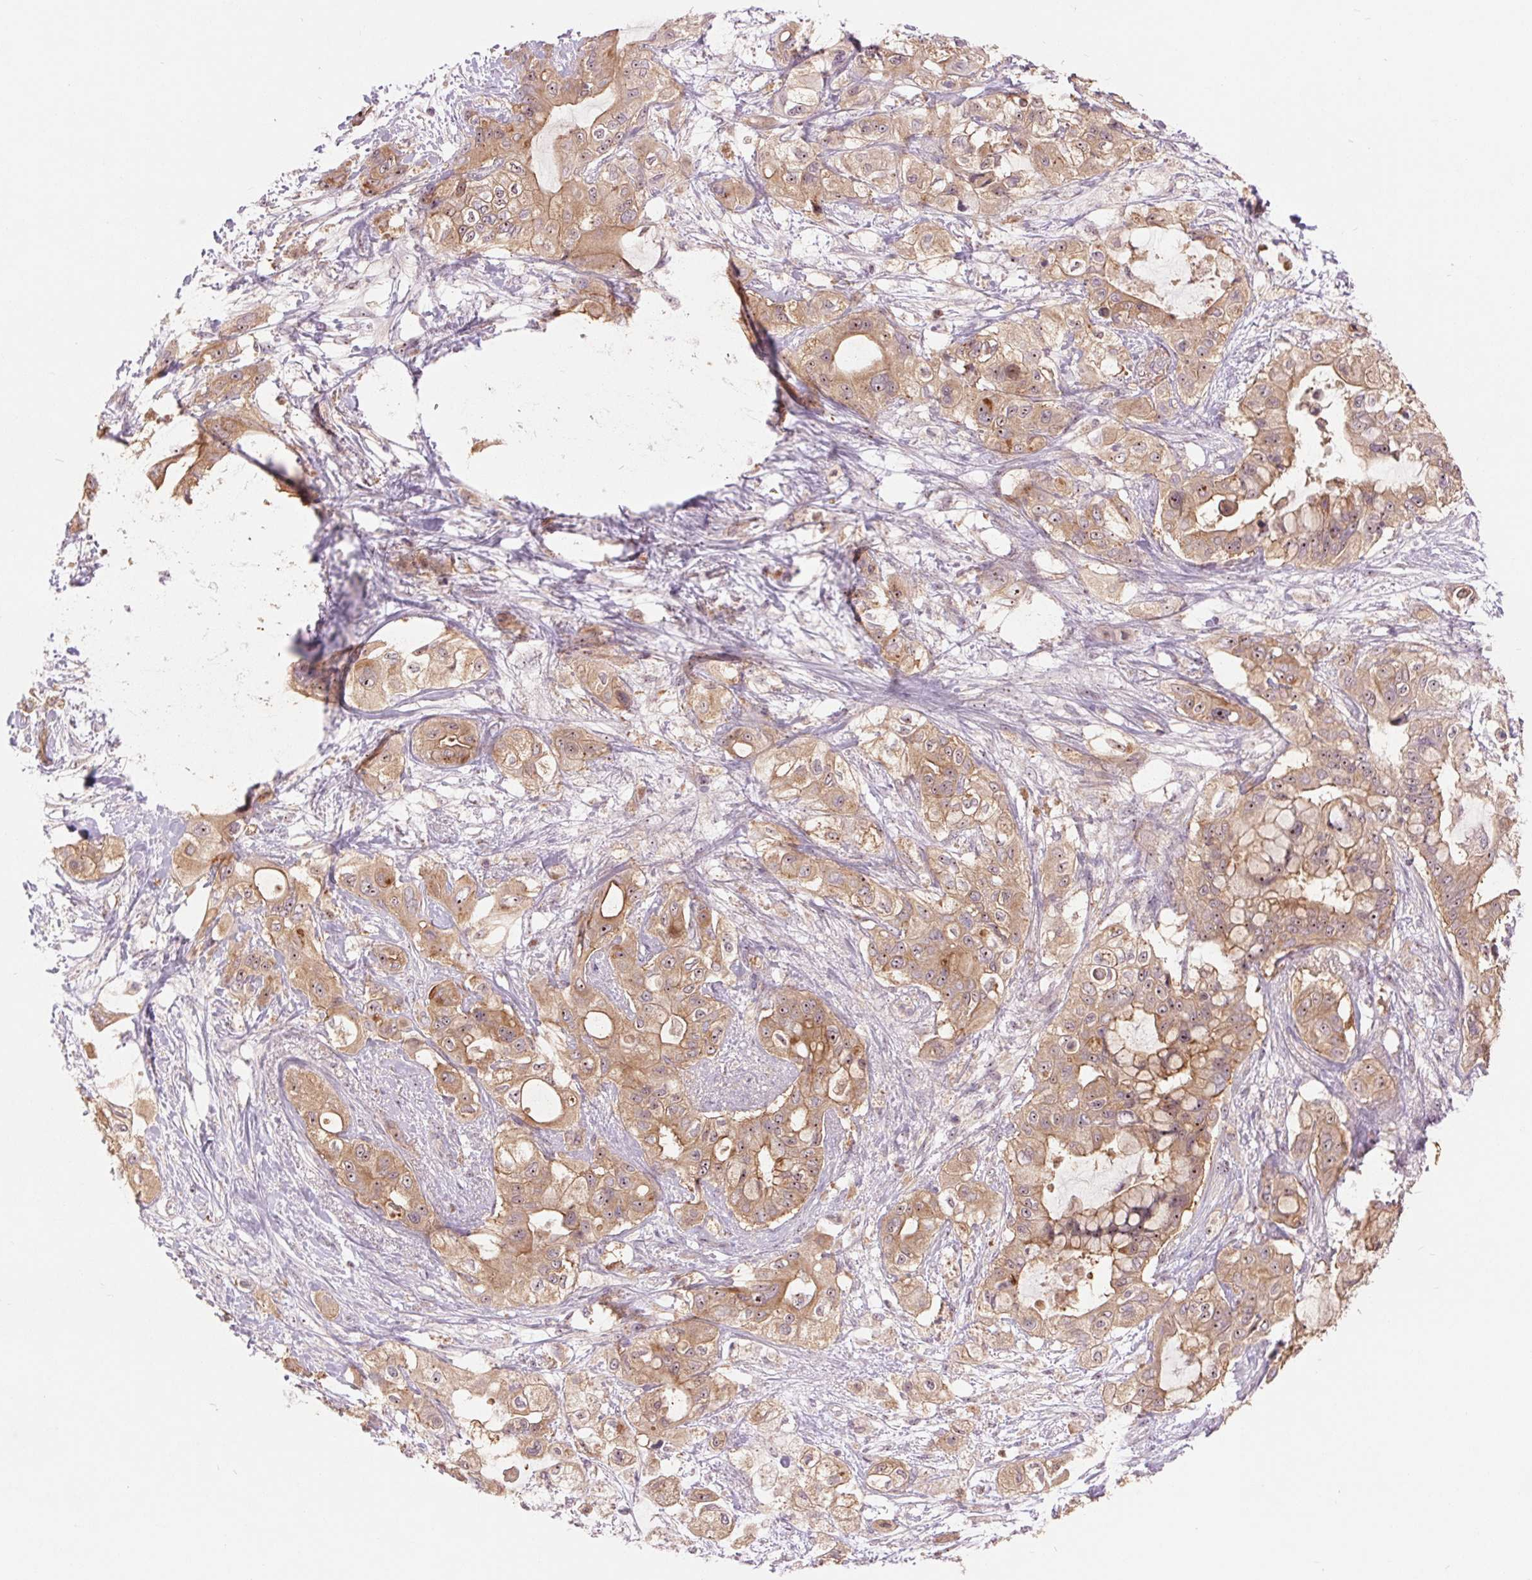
{"staining": {"intensity": "moderate", "quantity": ">75%", "location": "cytoplasmic/membranous,nuclear"}, "tissue": "pancreatic cancer", "cell_type": "Tumor cells", "image_type": "cancer", "snomed": [{"axis": "morphology", "description": "Adenocarcinoma, NOS"}, {"axis": "topography", "description": "Pancreas"}], "caption": "Adenocarcinoma (pancreatic) was stained to show a protein in brown. There is medium levels of moderate cytoplasmic/membranous and nuclear positivity in about >75% of tumor cells. (brown staining indicates protein expression, while blue staining denotes nuclei).", "gene": "RANBP3L", "patient": {"sex": "male", "age": 71}}